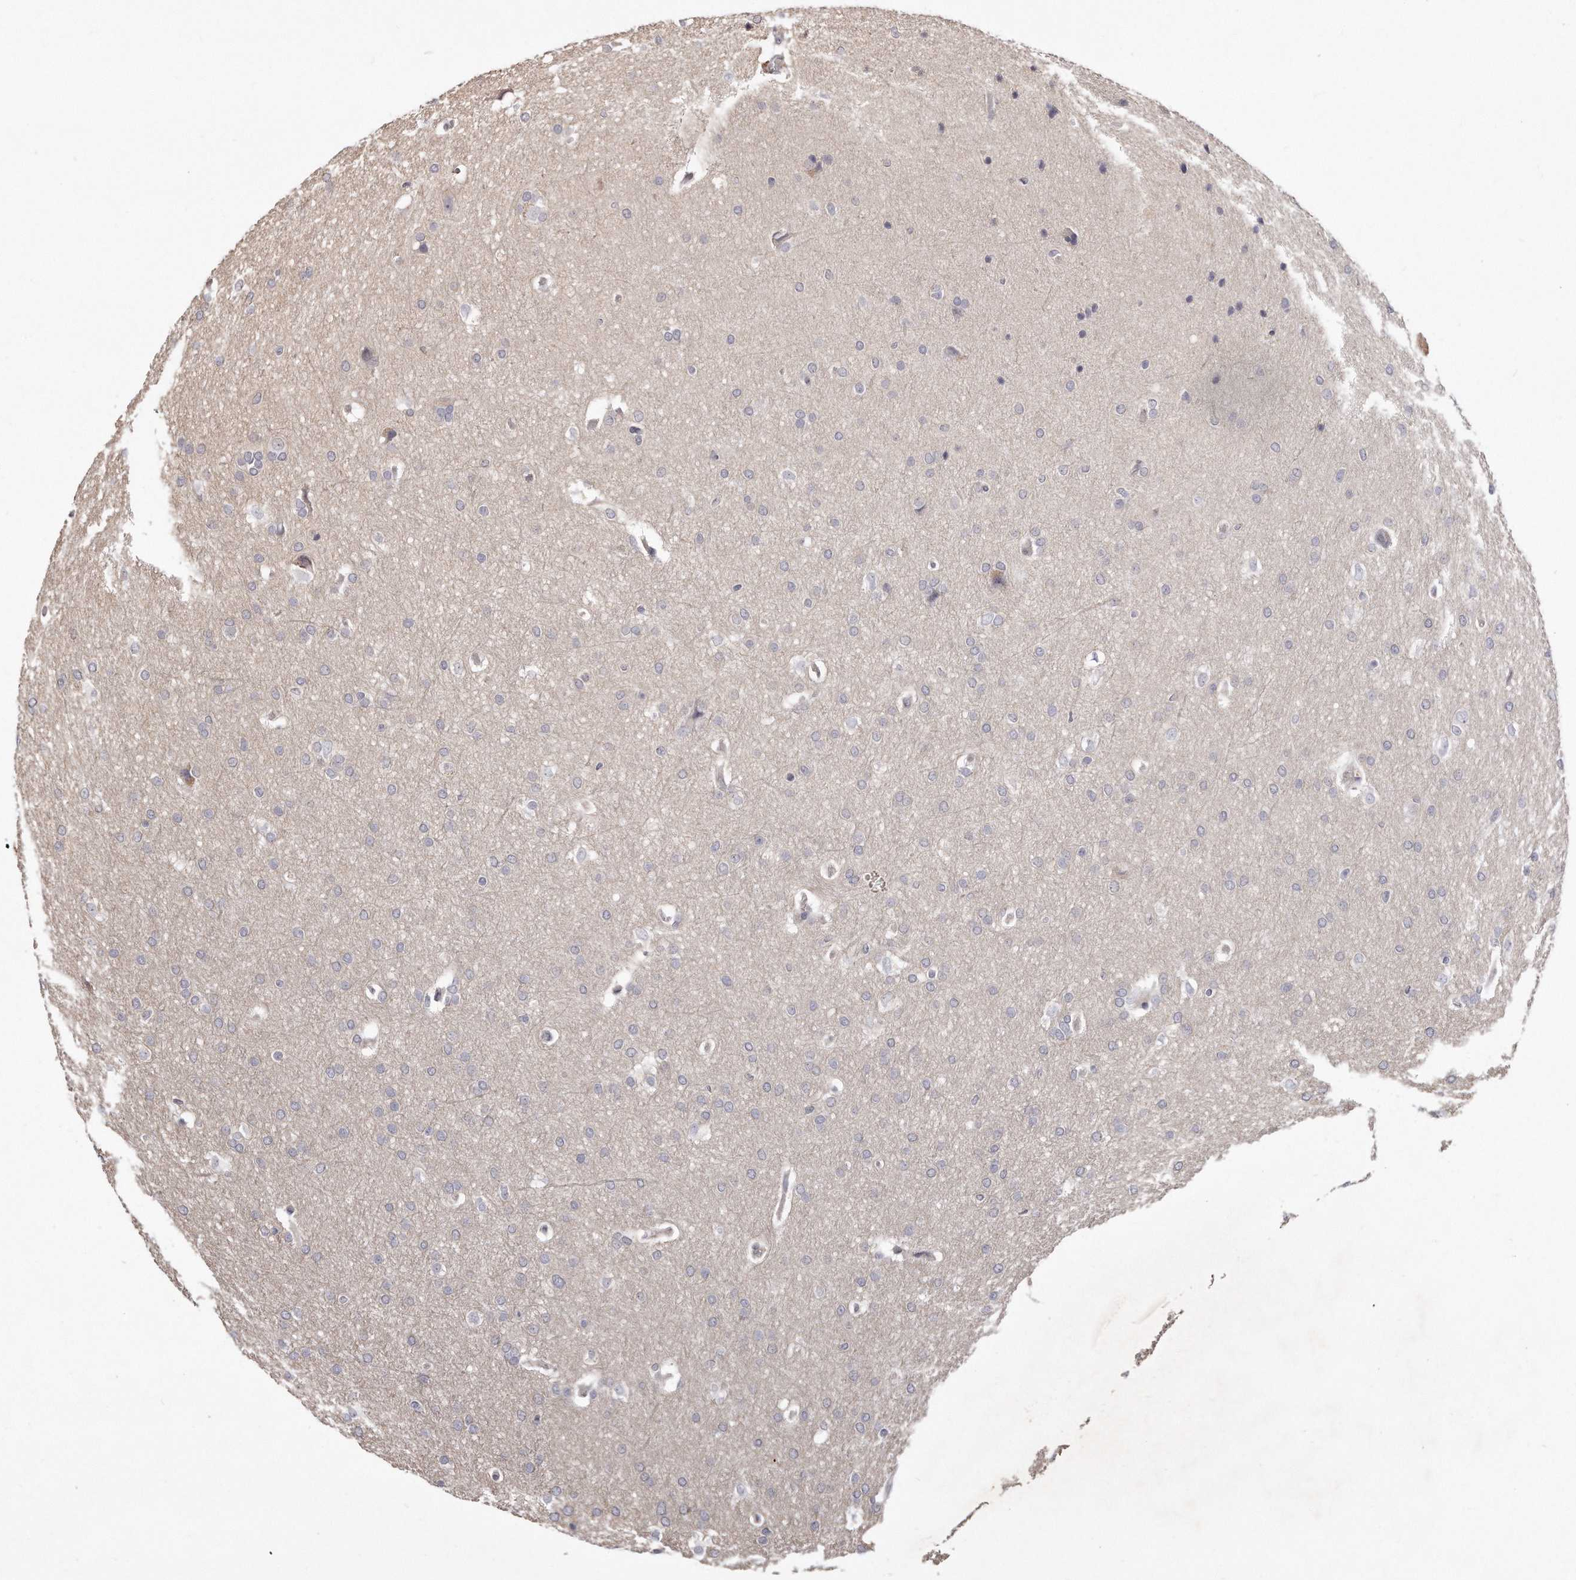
{"staining": {"intensity": "negative", "quantity": "none", "location": "none"}, "tissue": "glioma", "cell_type": "Tumor cells", "image_type": "cancer", "snomed": [{"axis": "morphology", "description": "Glioma, malignant, Low grade"}, {"axis": "topography", "description": "Brain"}], "caption": "Immunohistochemical staining of human glioma reveals no significant expression in tumor cells.", "gene": "TTLL4", "patient": {"sex": "female", "age": 37}}